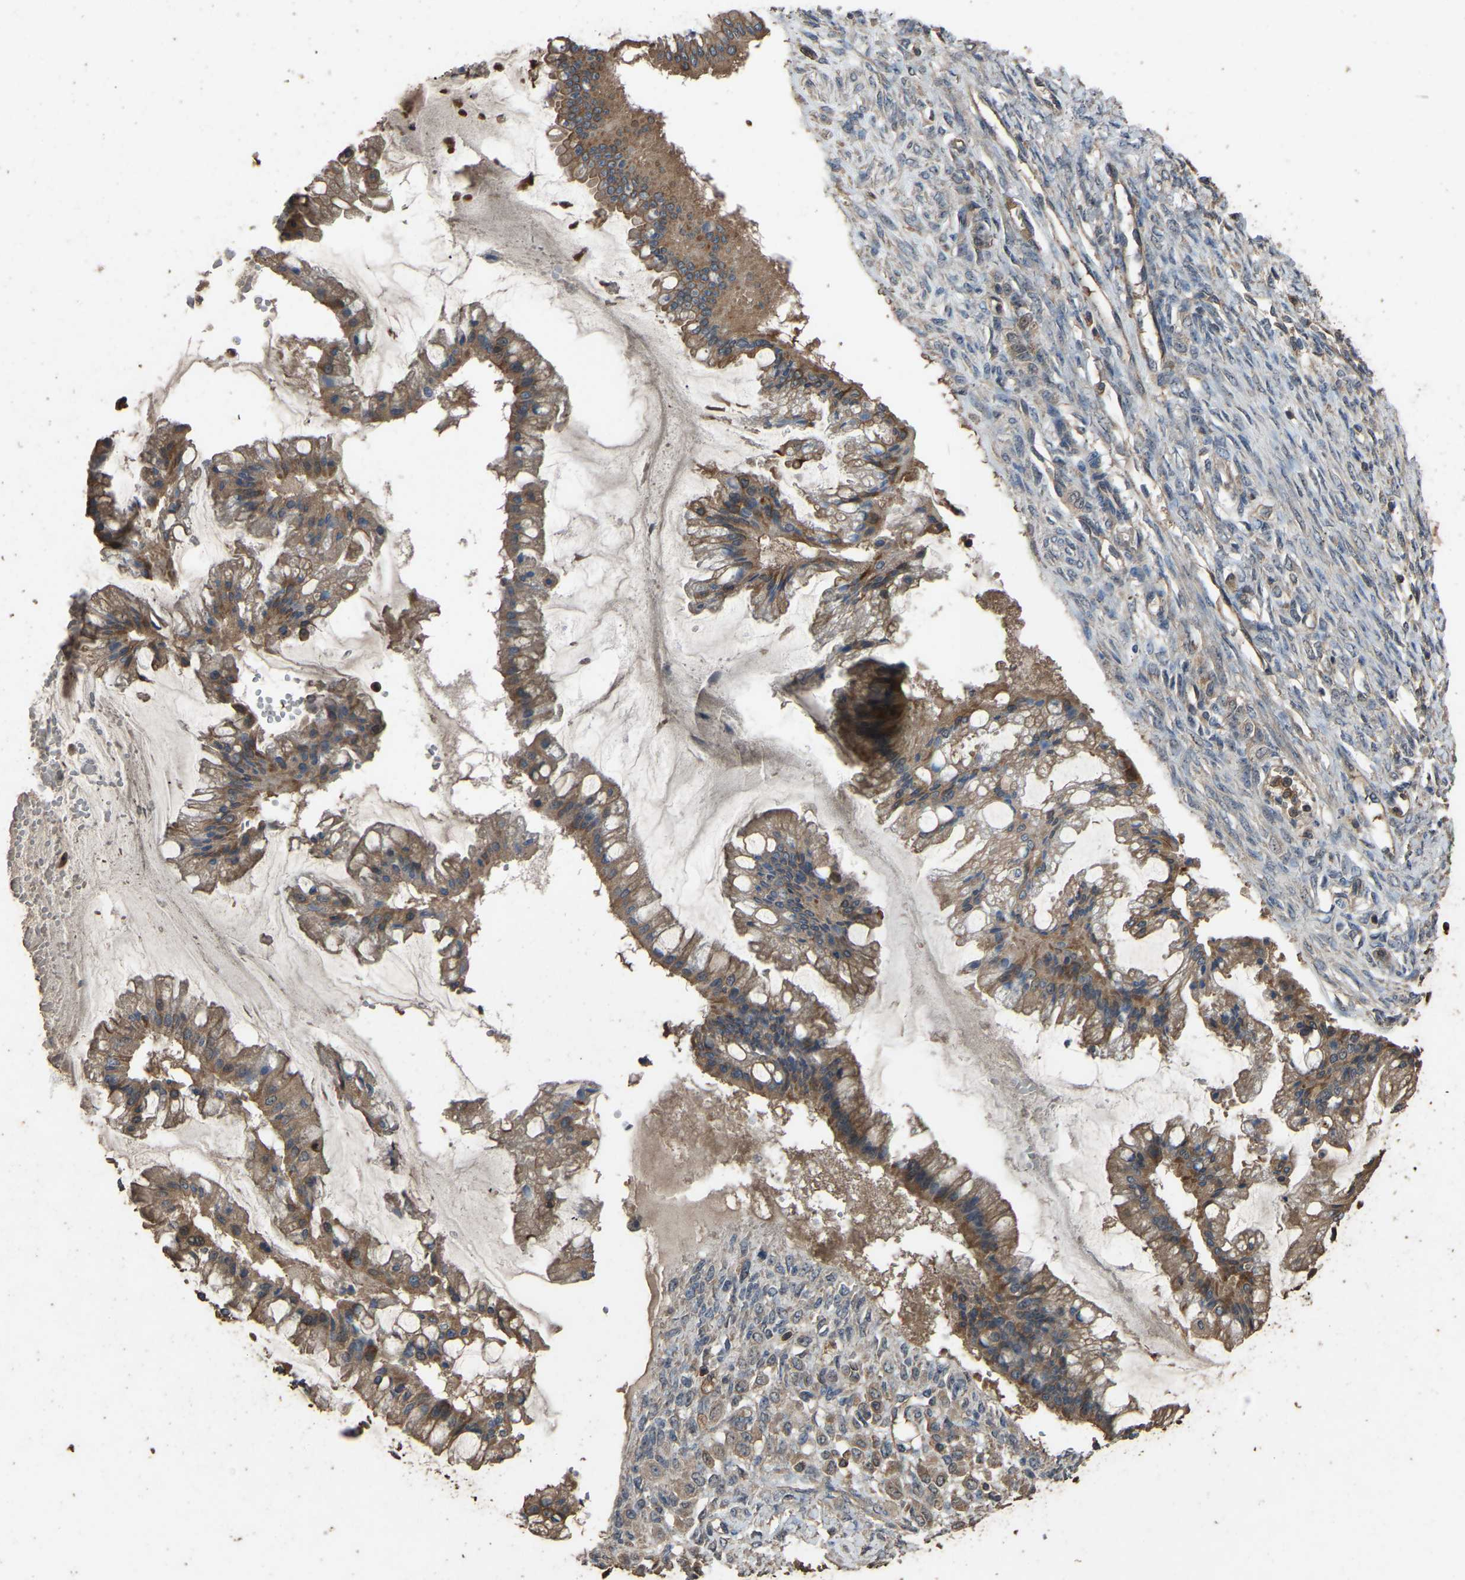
{"staining": {"intensity": "moderate", "quantity": ">75%", "location": "cytoplasmic/membranous"}, "tissue": "ovarian cancer", "cell_type": "Tumor cells", "image_type": "cancer", "snomed": [{"axis": "morphology", "description": "Cystadenocarcinoma, mucinous, NOS"}, {"axis": "topography", "description": "Ovary"}], "caption": "Moderate cytoplasmic/membranous positivity is identified in about >75% of tumor cells in ovarian cancer (mucinous cystadenocarcinoma). Nuclei are stained in blue.", "gene": "FHIT", "patient": {"sex": "female", "age": 73}}